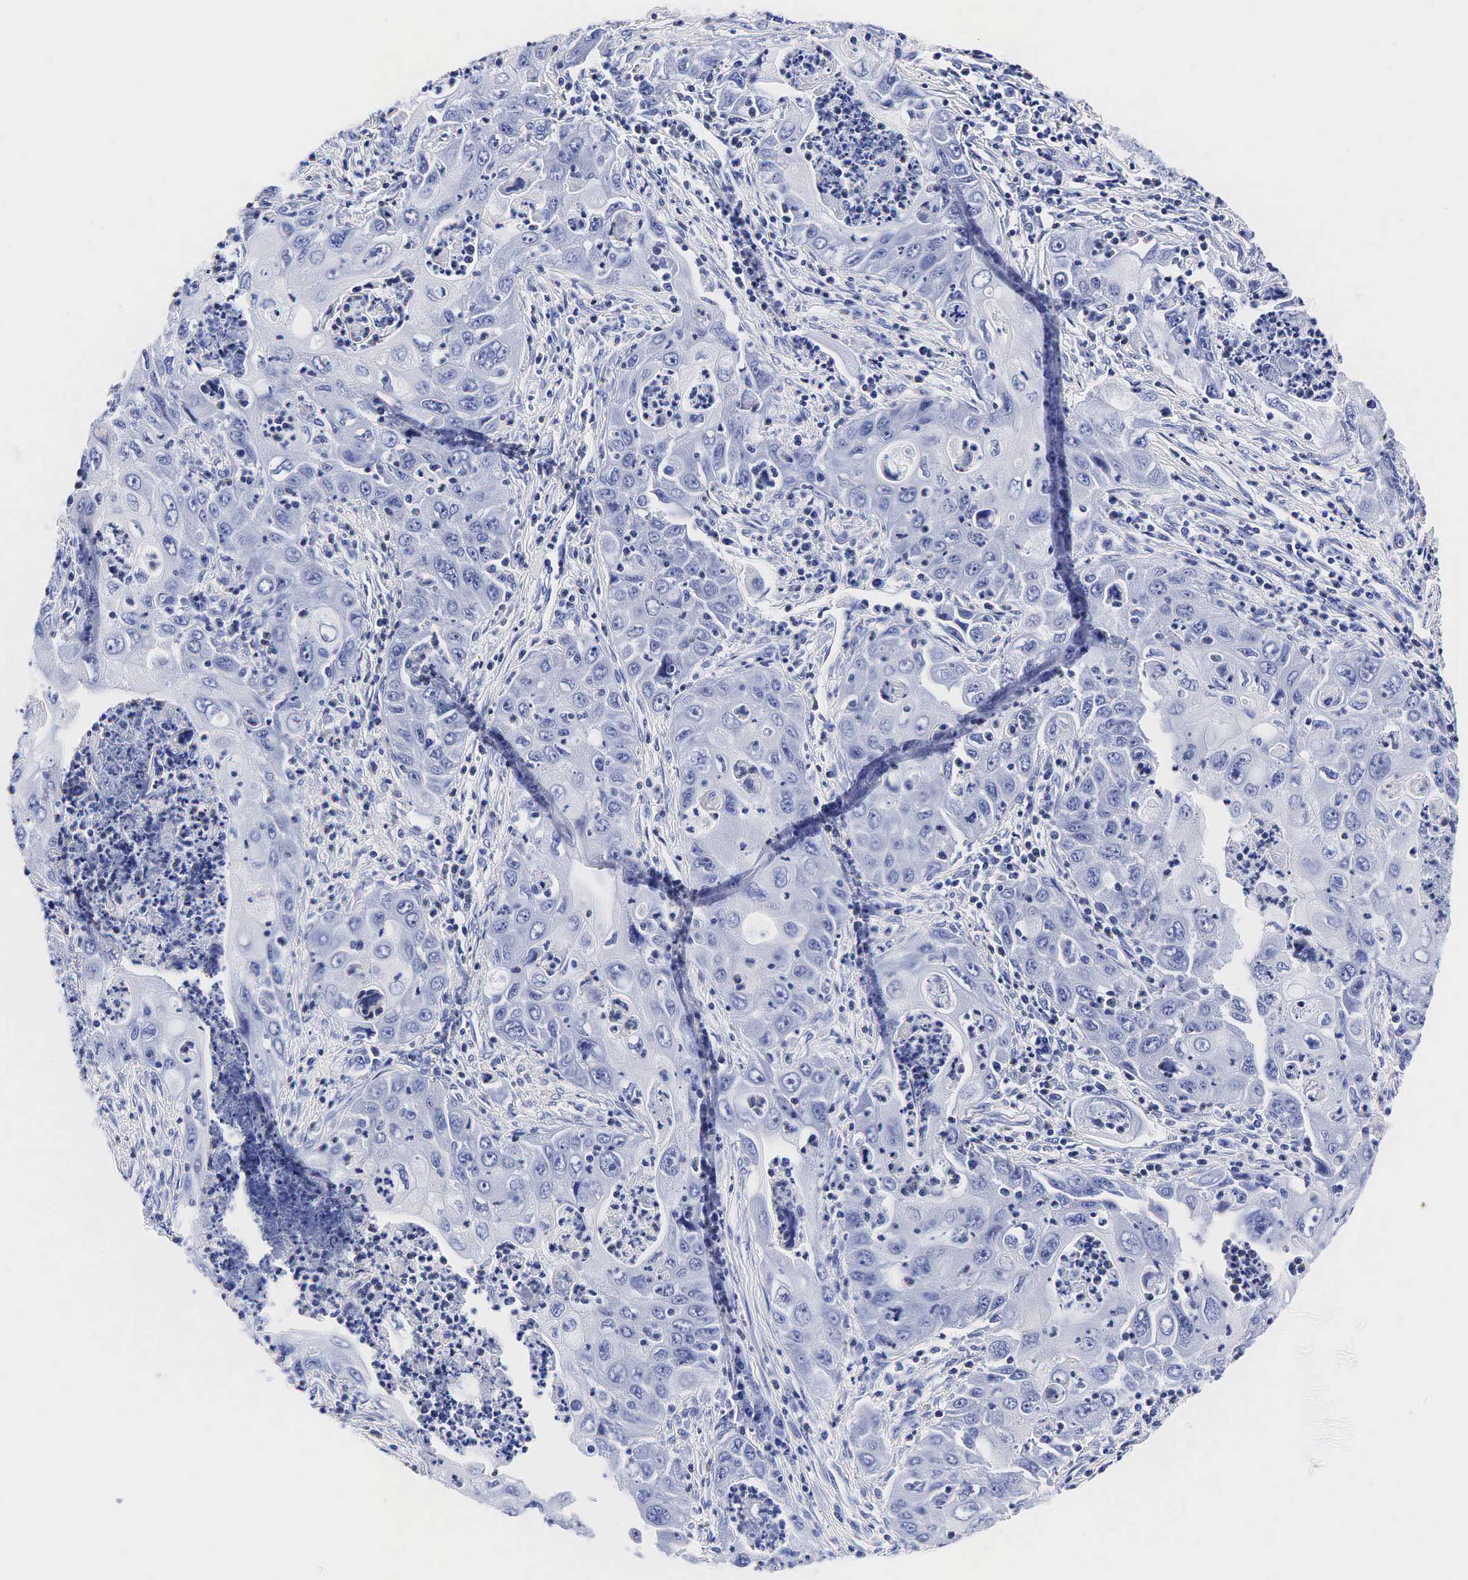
{"staining": {"intensity": "negative", "quantity": "none", "location": "none"}, "tissue": "pancreatic cancer", "cell_type": "Tumor cells", "image_type": "cancer", "snomed": [{"axis": "morphology", "description": "Adenocarcinoma, NOS"}, {"axis": "topography", "description": "Pancreas"}], "caption": "High power microscopy micrograph of an IHC micrograph of adenocarcinoma (pancreatic), revealing no significant staining in tumor cells.", "gene": "TG", "patient": {"sex": "male", "age": 70}}